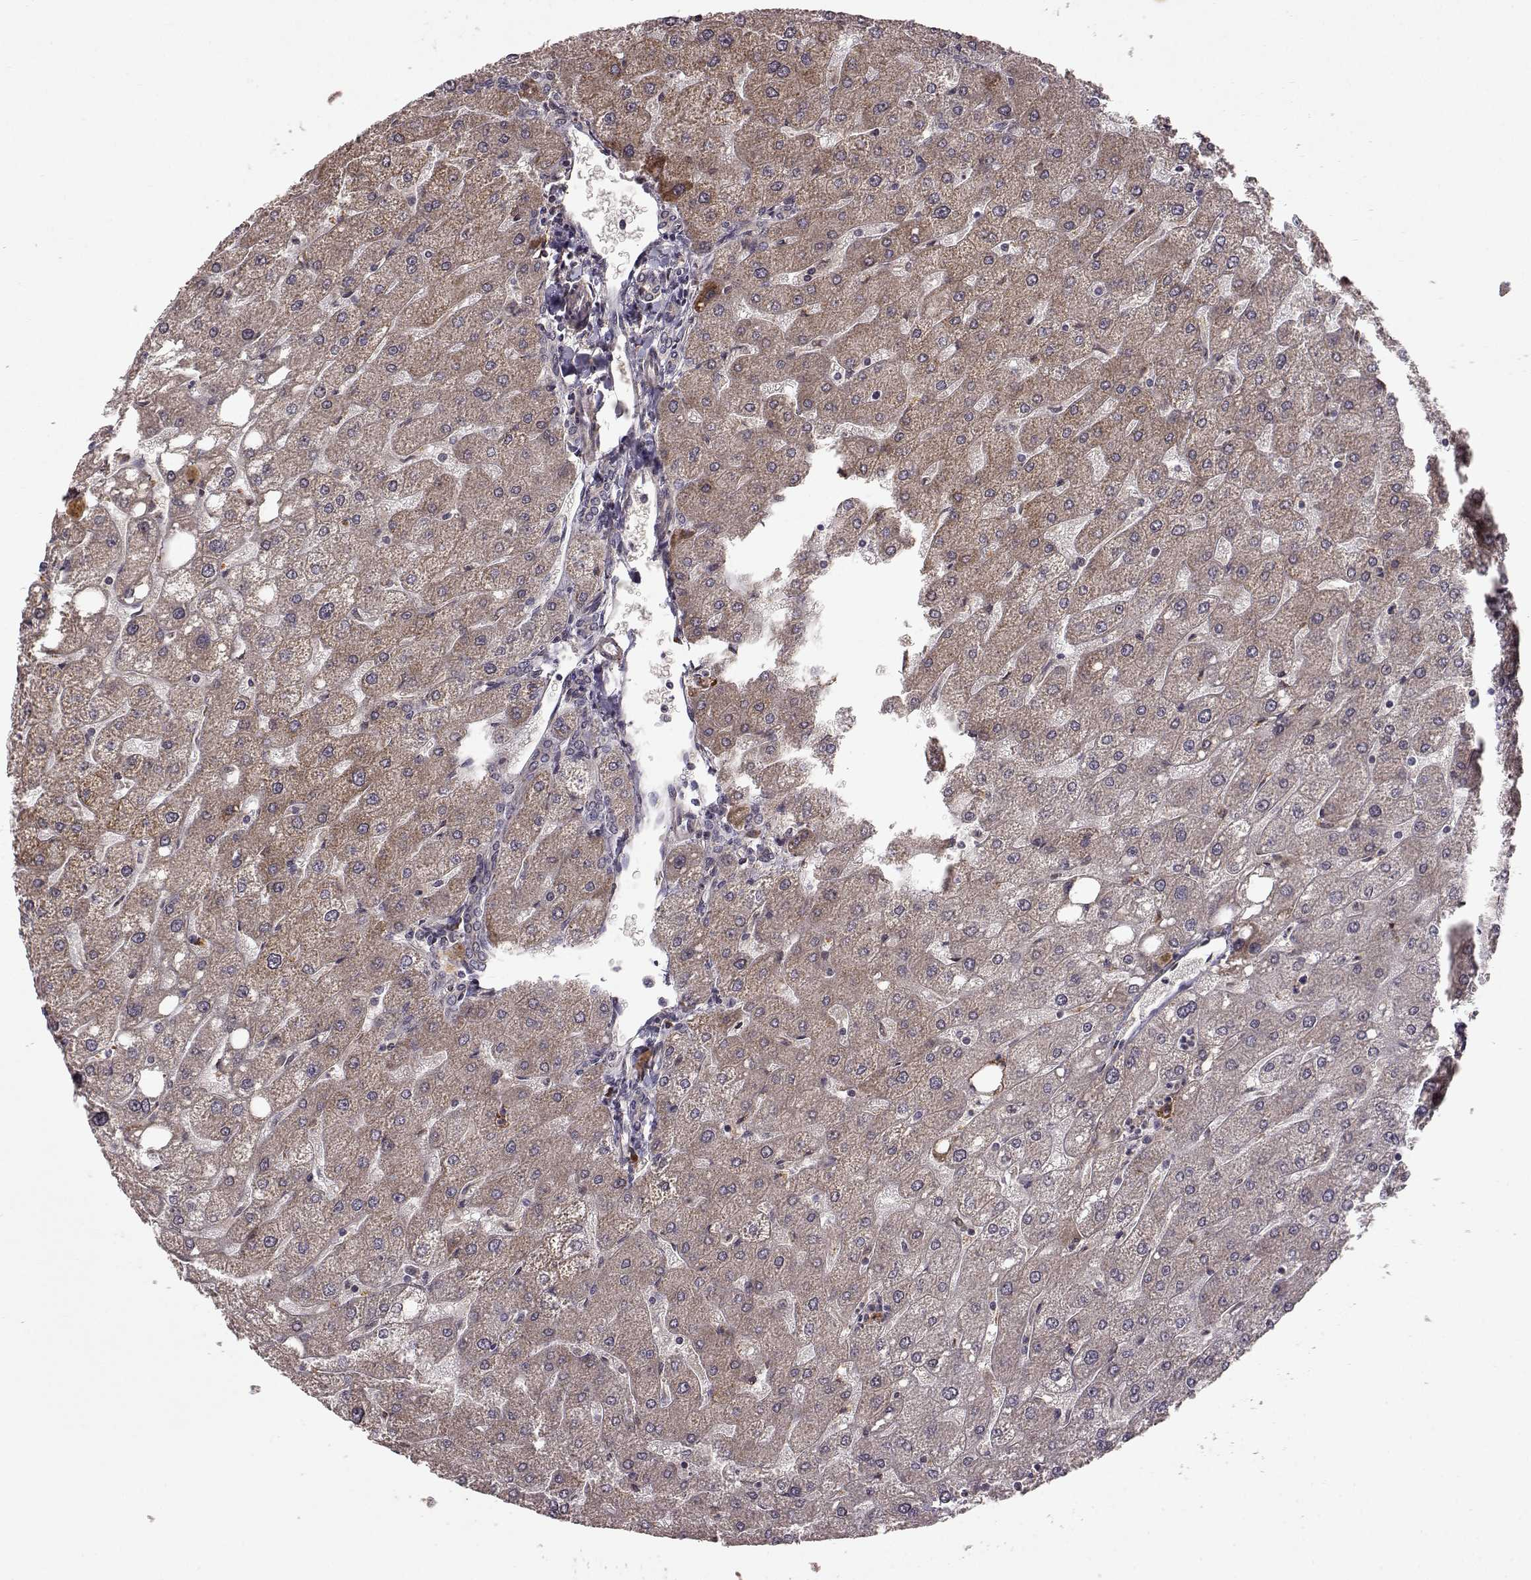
{"staining": {"intensity": "negative", "quantity": "none", "location": "none"}, "tissue": "liver", "cell_type": "Cholangiocytes", "image_type": "normal", "snomed": [{"axis": "morphology", "description": "Normal tissue, NOS"}, {"axis": "topography", "description": "Liver"}], "caption": "Protein analysis of benign liver shows no significant expression in cholangiocytes. (DAB (3,3'-diaminobenzidine) immunohistochemistry, high magnification).", "gene": "FSTL1", "patient": {"sex": "male", "age": 67}}